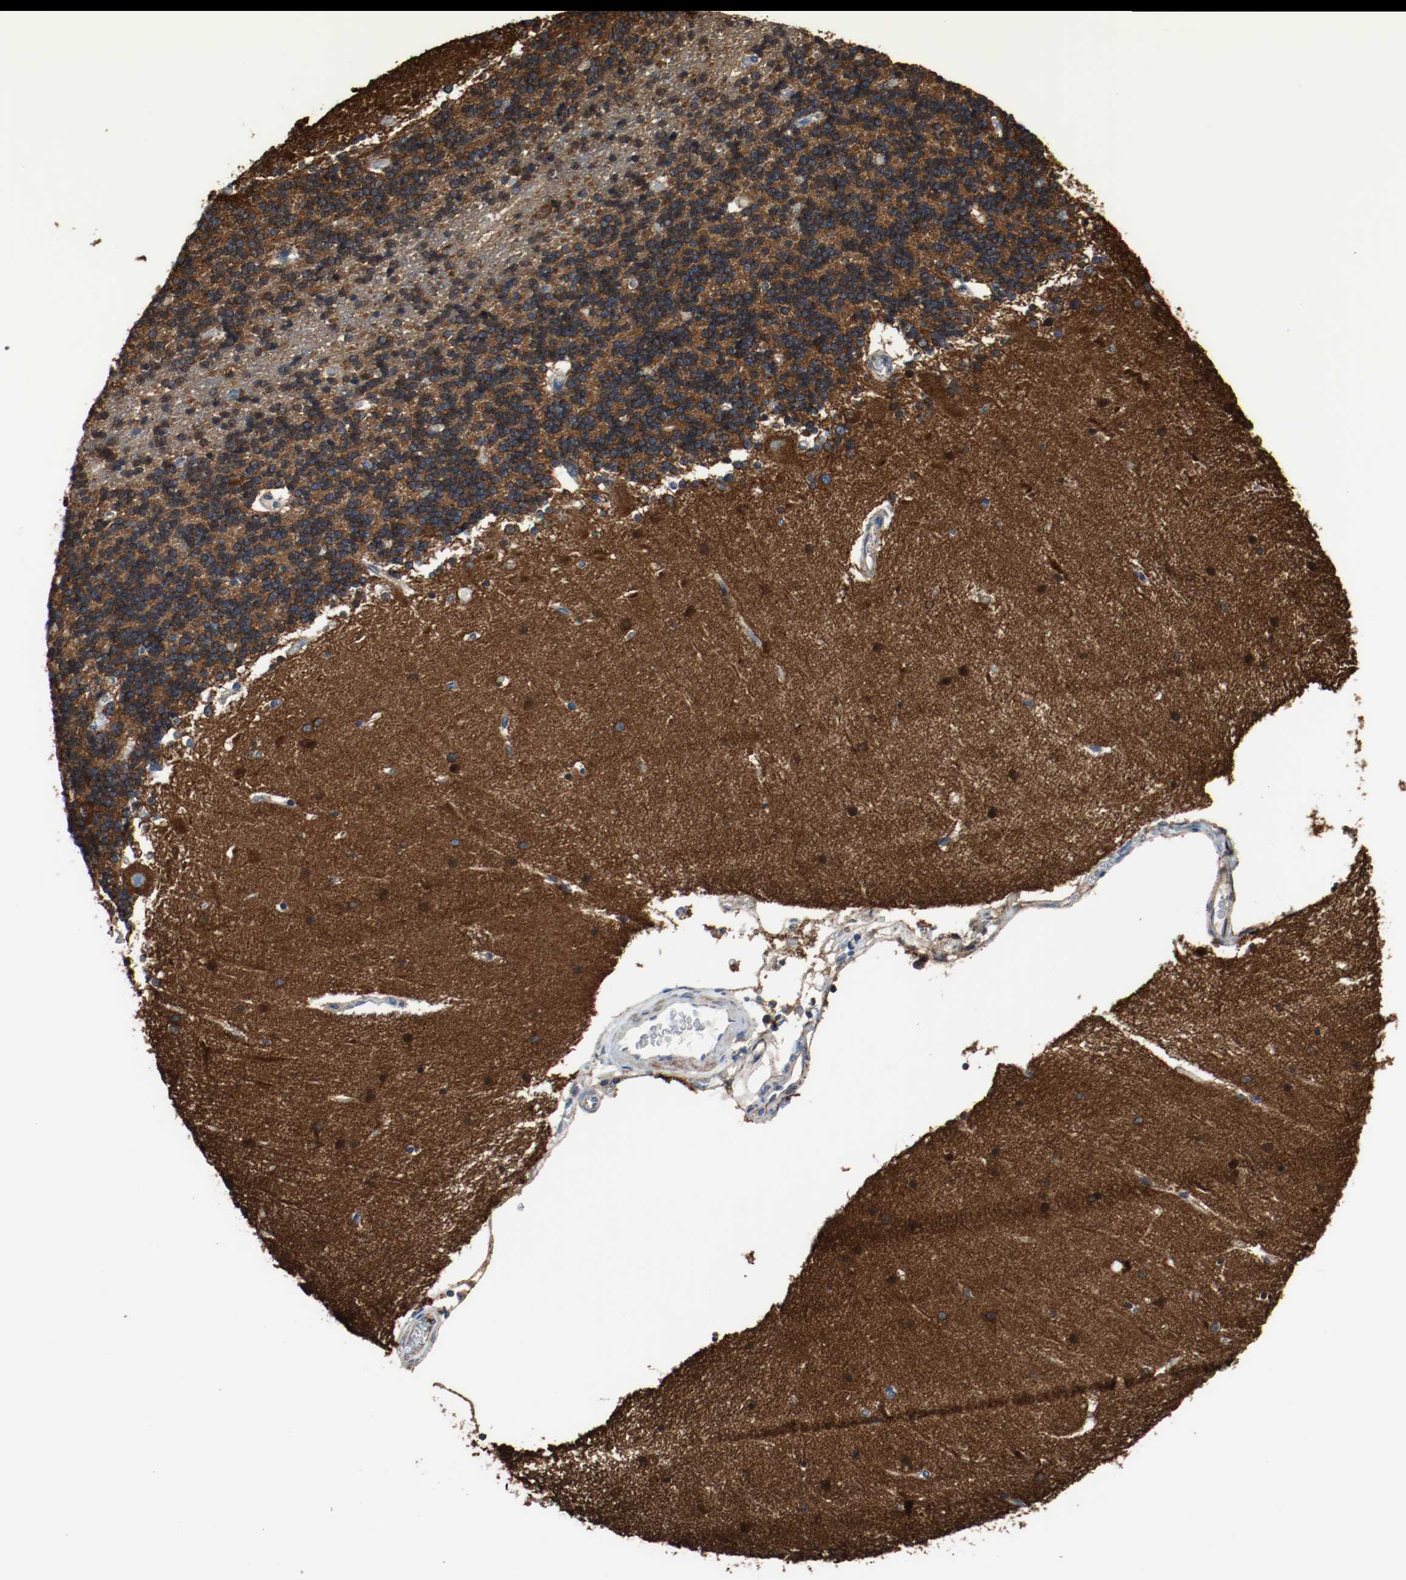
{"staining": {"intensity": "strong", "quantity": ">75%", "location": "cytoplasmic/membranous"}, "tissue": "cerebellum", "cell_type": "Cells in granular layer", "image_type": "normal", "snomed": [{"axis": "morphology", "description": "Normal tissue, NOS"}, {"axis": "topography", "description": "Cerebellum"}], "caption": "An immunohistochemistry (IHC) histopathology image of normal tissue is shown. Protein staining in brown labels strong cytoplasmic/membranous positivity in cerebellum within cells in granular layer. Immunohistochemistry stains the protein in brown and the nuclei are stained blue.", "gene": "TUBA3D", "patient": {"sex": "female", "age": 54}}